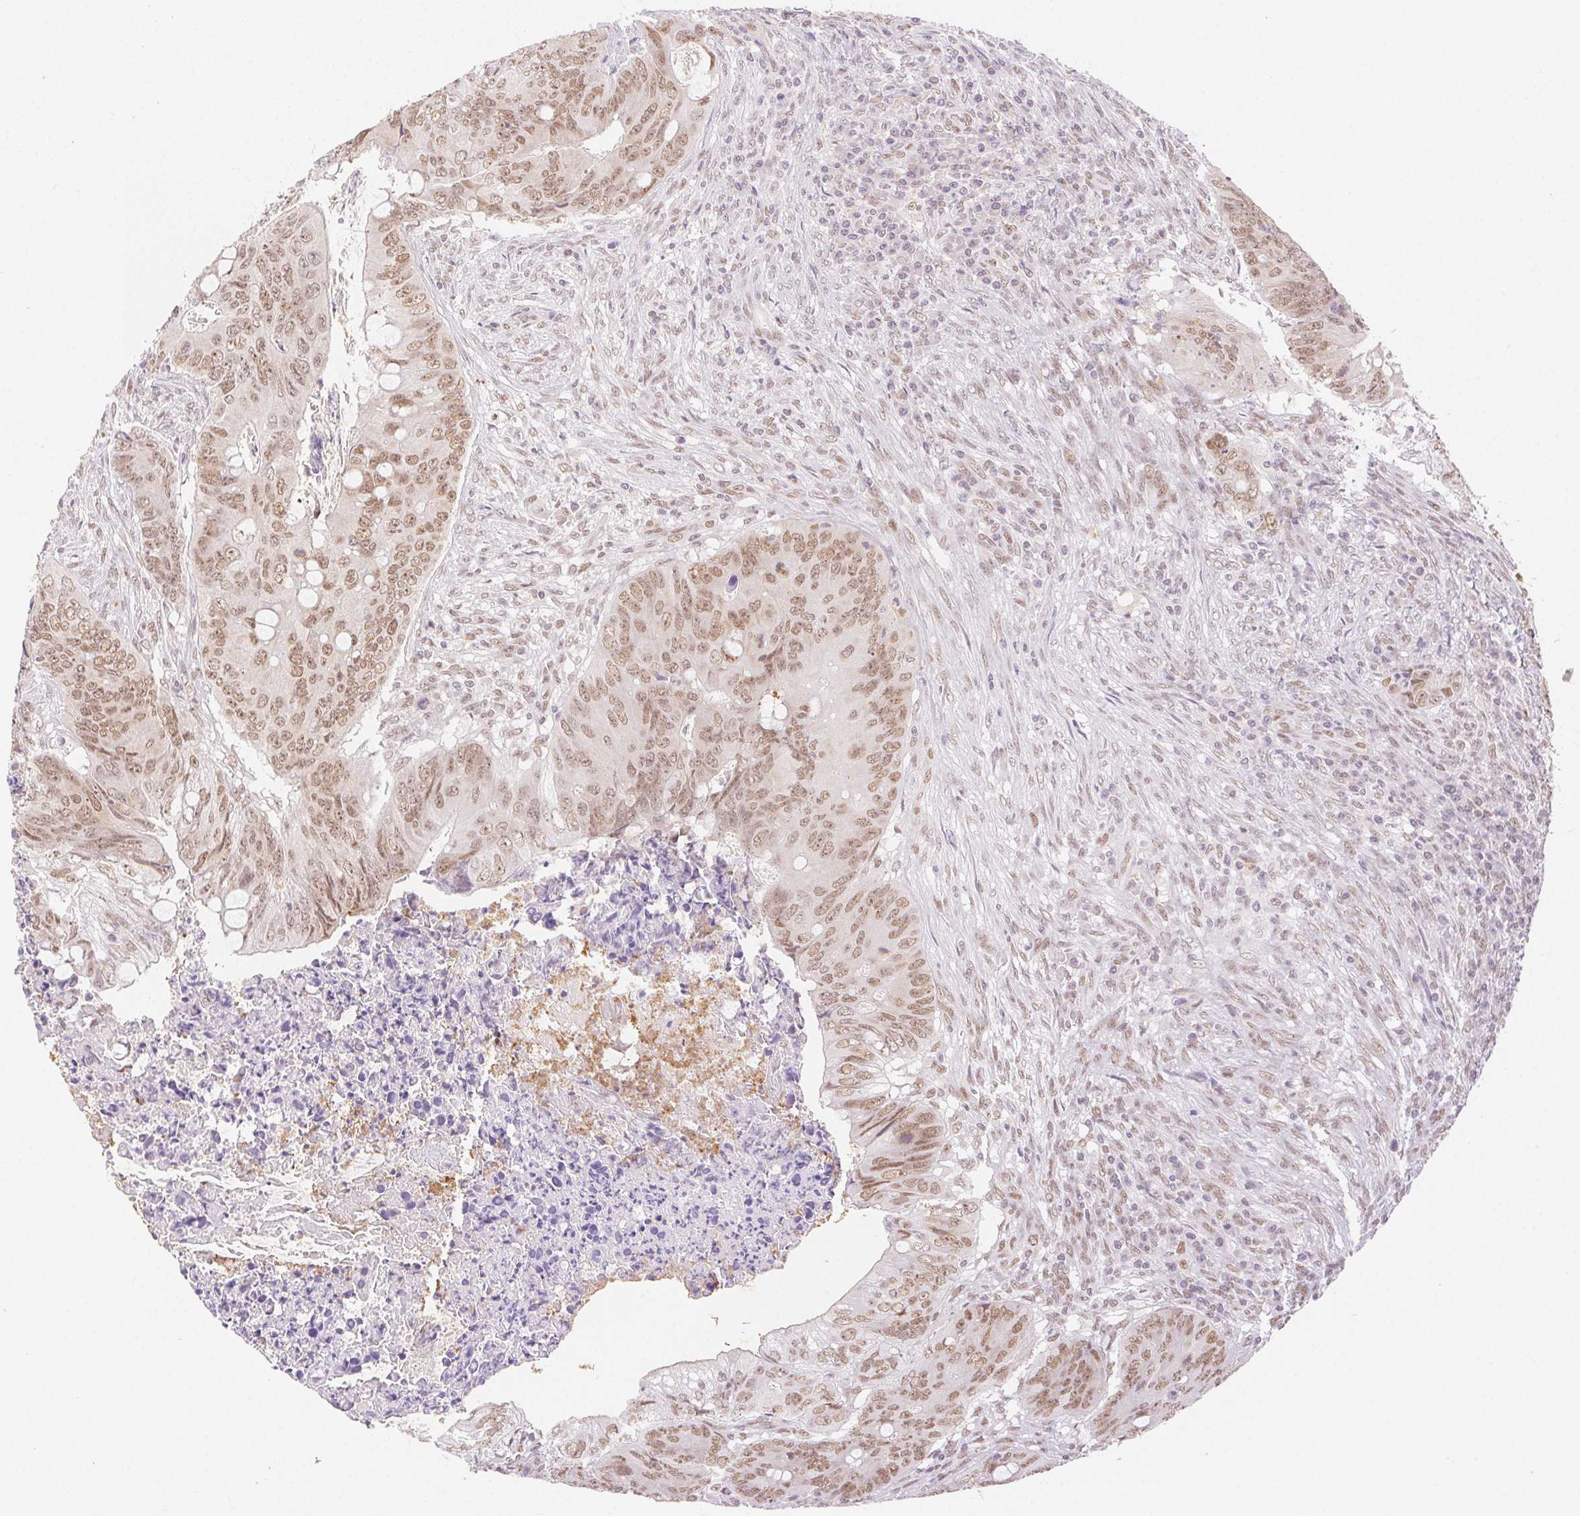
{"staining": {"intensity": "moderate", "quantity": ">75%", "location": "nuclear"}, "tissue": "colorectal cancer", "cell_type": "Tumor cells", "image_type": "cancer", "snomed": [{"axis": "morphology", "description": "Adenocarcinoma, NOS"}, {"axis": "topography", "description": "Colon"}], "caption": "The histopathology image shows staining of colorectal cancer (adenocarcinoma), revealing moderate nuclear protein staining (brown color) within tumor cells.", "gene": "H2AZ2", "patient": {"sex": "female", "age": 74}}